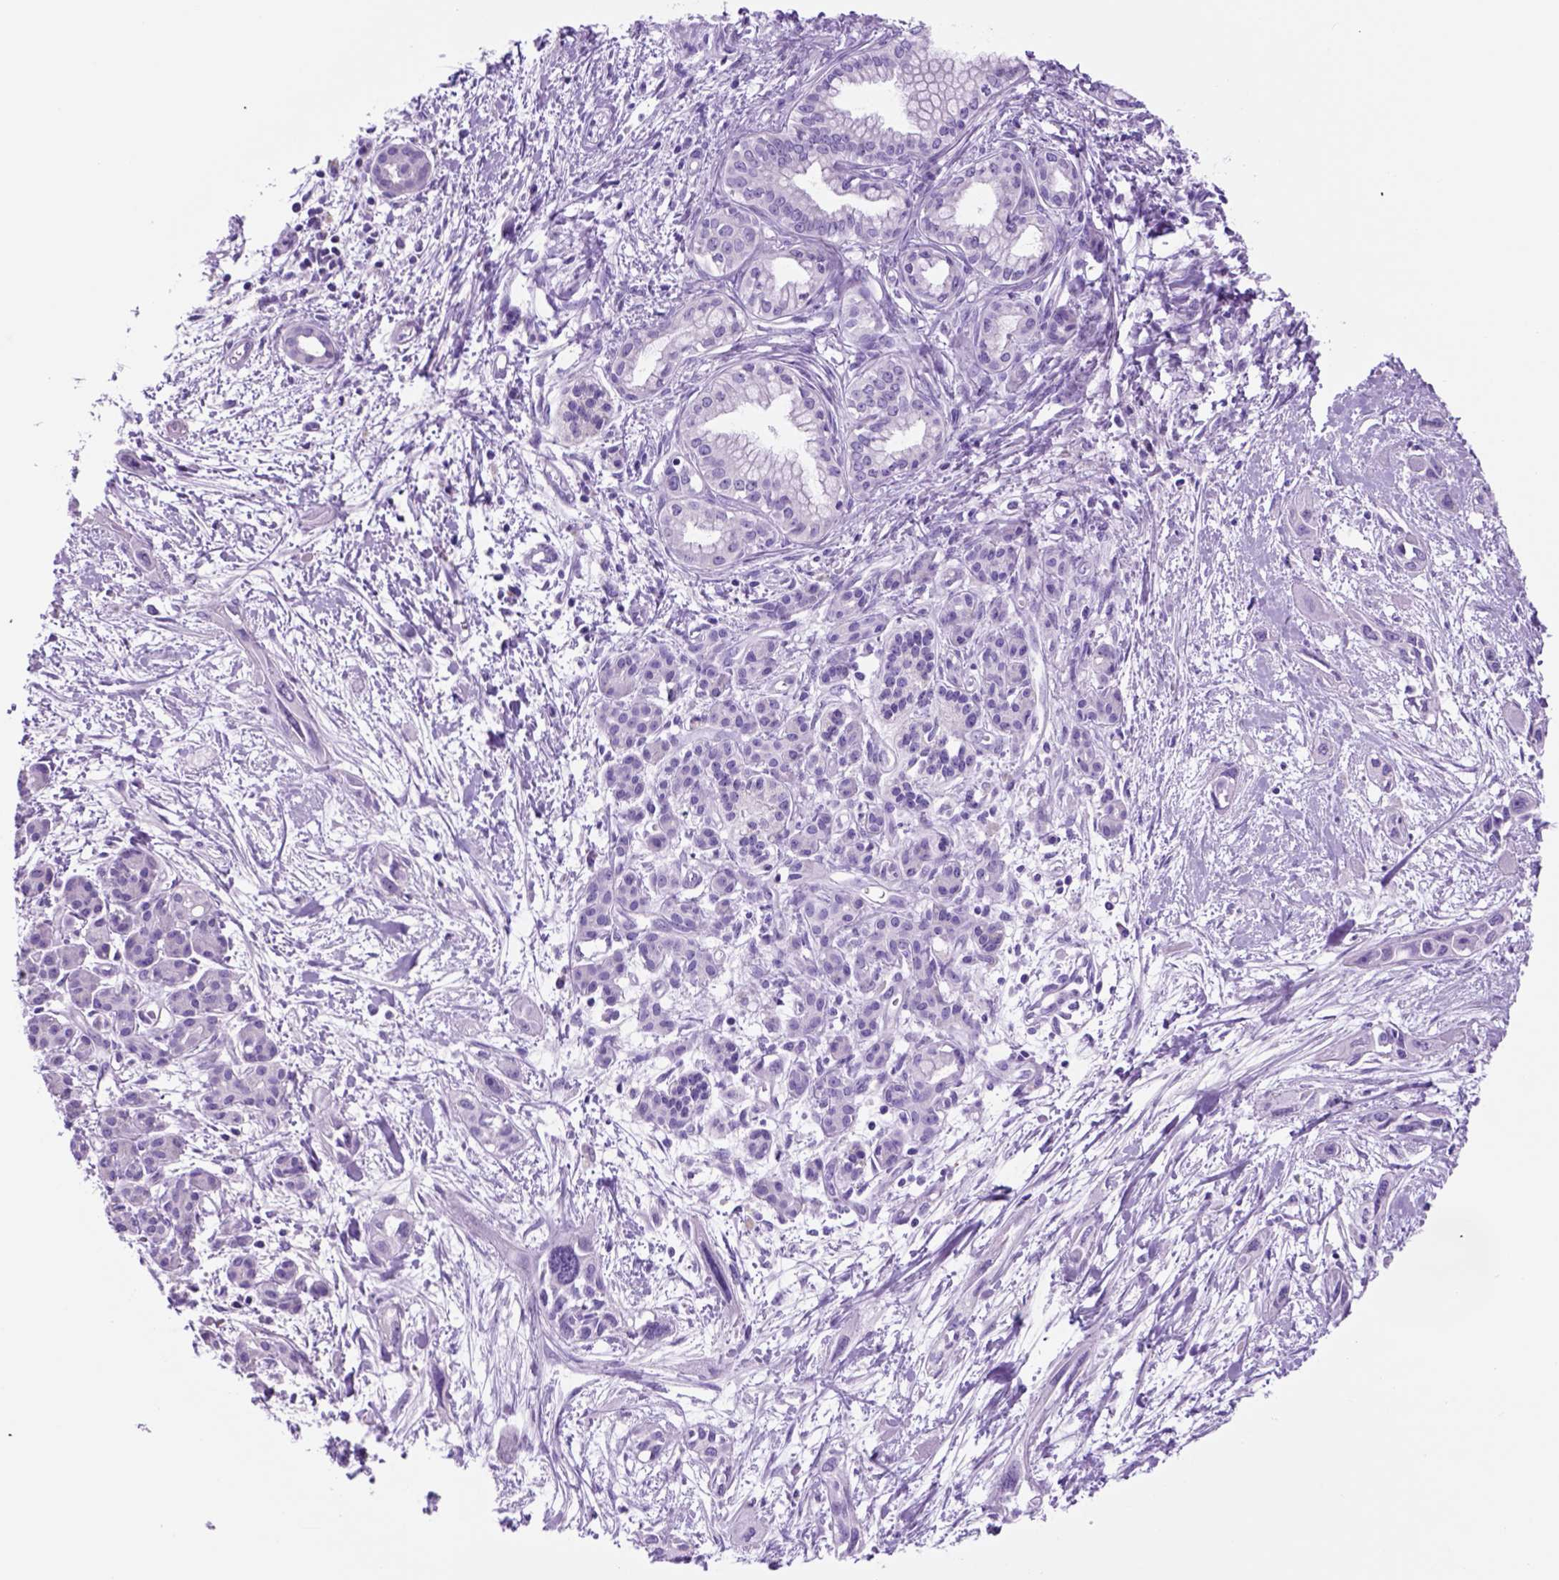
{"staining": {"intensity": "negative", "quantity": "none", "location": "none"}, "tissue": "pancreatic cancer", "cell_type": "Tumor cells", "image_type": "cancer", "snomed": [{"axis": "morphology", "description": "Adenocarcinoma, NOS"}, {"axis": "topography", "description": "Pancreas"}], "caption": "This image is of pancreatic cancer (adenocarcinoma) stained with IHC to label a protein in brown with the nuclei are counter-stained blue. There is no staining in tumor cells.", "gene": "HHIPL2", "patient": {"sex": "female", "age": 55}}